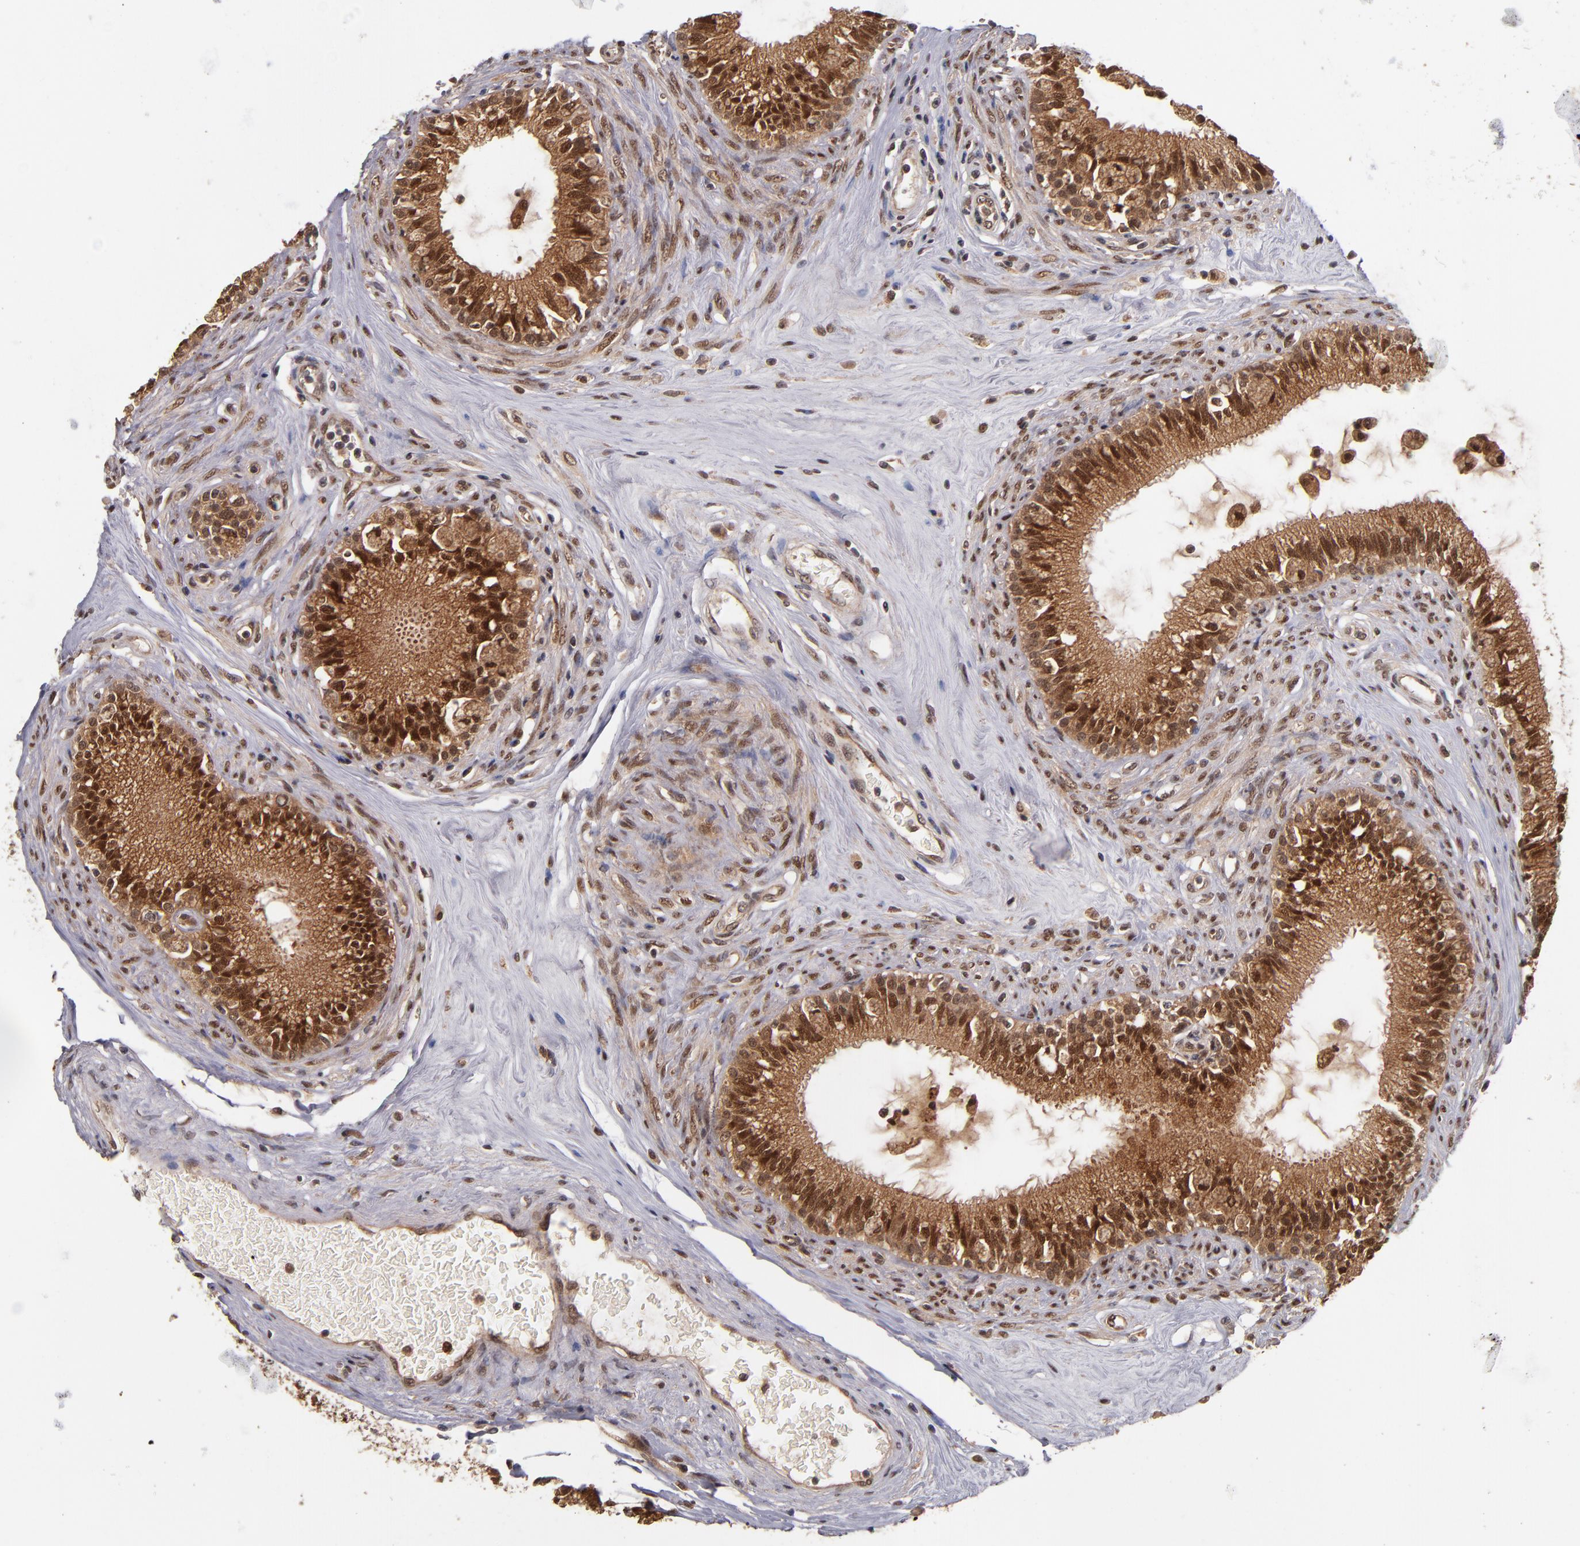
{"staining": {"intensity": "strong", "quantity": ">75%", "location": "cytoplasmic/membranous,nuclear"}, "tissue": "epididymis", "cell_type": "Glandular cells", "image_type": "normal", "snomed": [{"axis": "morphology", "description": "Normal tissue, NOS"}, {"axis": "morphology", "description": "Inflammation, NOS"}, {"axis": "topography", "description": "Epididymis"}], "caption": "Immunohistochemistry (IHC) of normal human epididymis displays high levels of strong cytoplasmic/membranous,nuclear expression in approximately >75% of glandular cells.", "gene": "CUL5", "patient": {"sex": "male", "age": 84}}